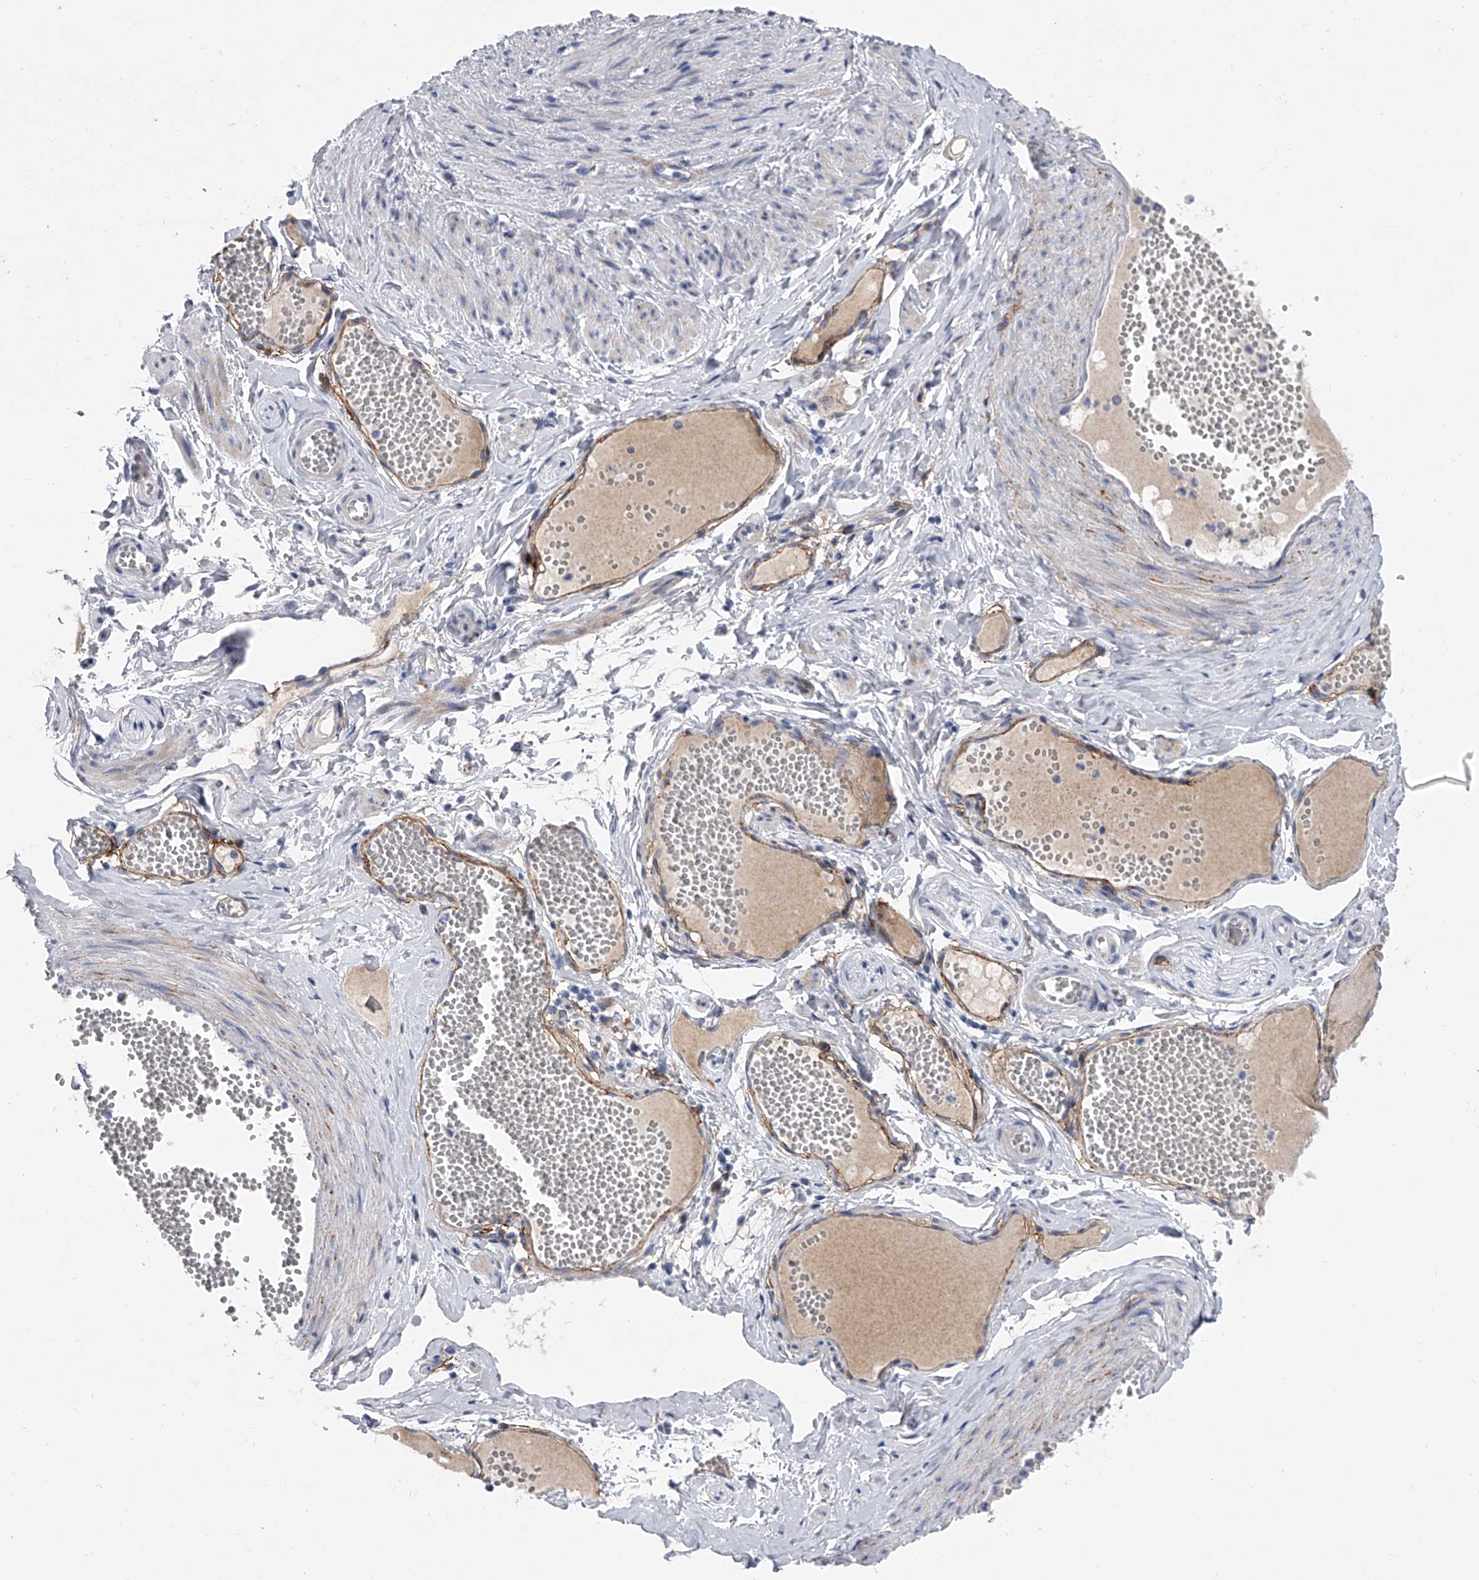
{"staining": {"intensity": "negative", "quantity": "none", "location": "none"}, "tissue": "adipose tissue", "cell_type": "Adipocytes", "image_type": "normal", "snomed": [{"axis": "morphology", "description": "Normal tissue, NOS"}, {"axis": "topography", "description": "Smooth muscle"}, {"axis": "topography", "description": "Peripheral nerve tissue"}], "caption": "Immunohistochemical staining of unremarkable adipose tissue demonstrates no significant expression in adipocytes. Nuclei are stained in blue.", "gene": "ALG14", "patient": {"sex": "female", "age": 39}}